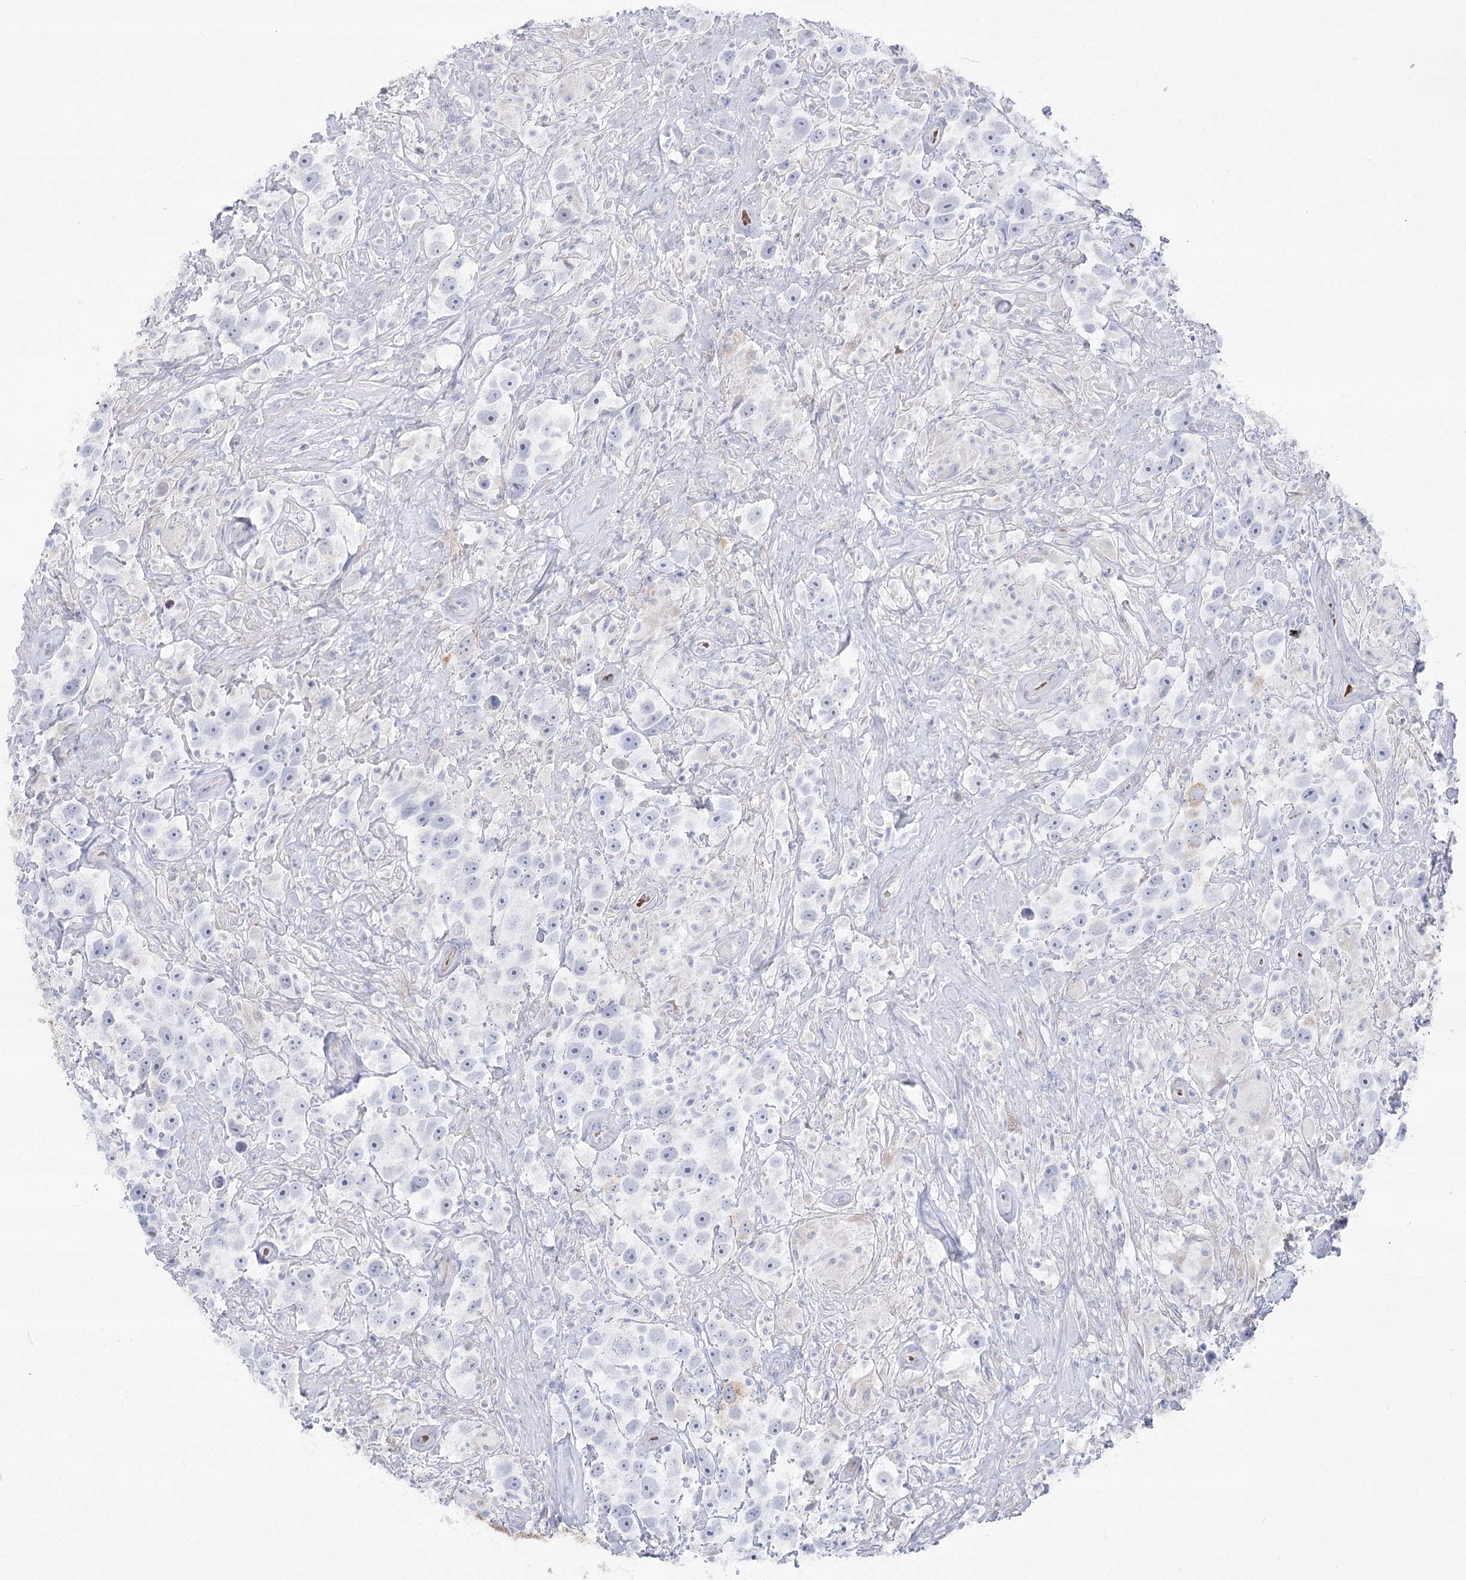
{"staining": {"intensity": "negative", "quantity": "none", "location": "none"}, "tissue": "testis cancer", "cell_type": "Tumor cells", "image_type": "cancer", "snomed": [{"axis": "morphology", "description": "Seminoma, NOS"}, {"axis": "topography", "description": "Testis"}], "caption": "This is an immunohistochemistry (IHC) histopathology image of testis cancer. There is no positivity in tumor cells.", "gene": "SIAE", "patient": {"sex": "male", "age": 49}}